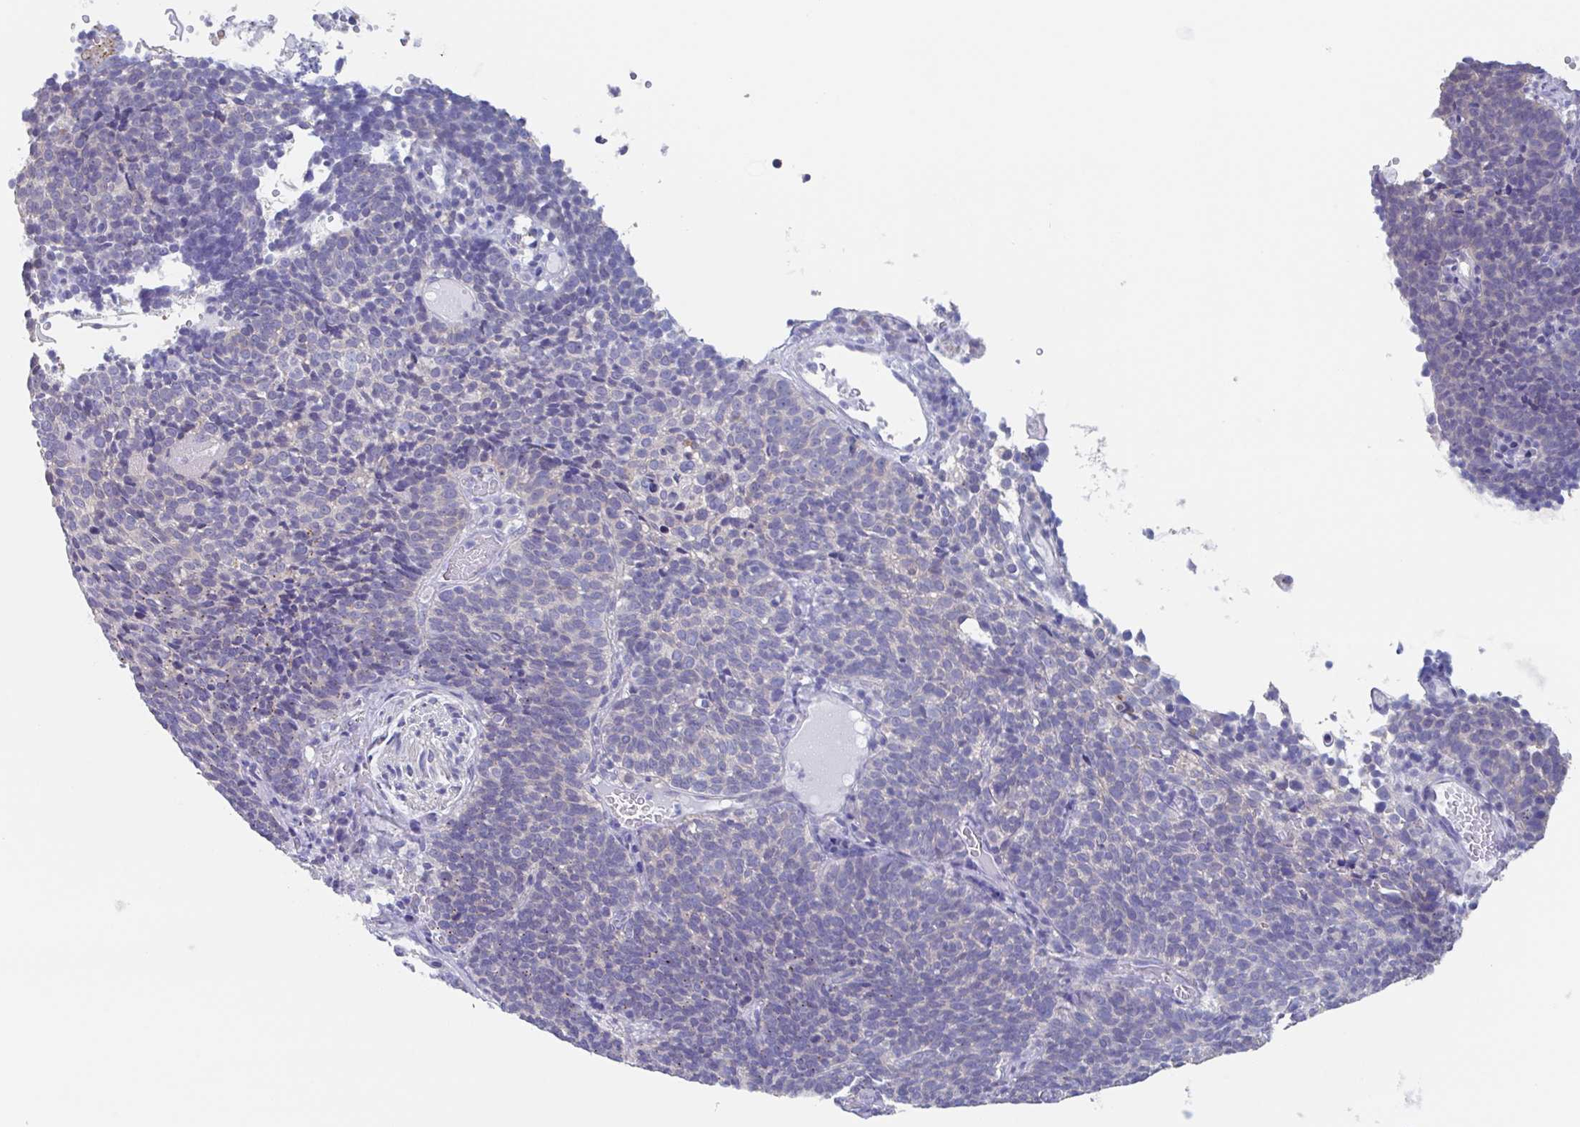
{"staining": {"intensity": "negative", "quantity": "none", "location": "none"}, "tissue": "cervical cancer", "cell_type": "Tumor cells", "image_type": "cancer", "snomed": [{"axis": "morphology", "description": "Normal tissue, NOS"}, {"axis": "morphology", "description": "Squamous cell carcinoma, NOS"}, {"axis": "topography", "description": "Cervix"}], "caption": "Cervical squamous cell carcinoma was stained to show a protein in brown. There is no significant expression in tumor cells.", "gene": "CHMP5", "patient": {"sex": "female", "age": 39}}